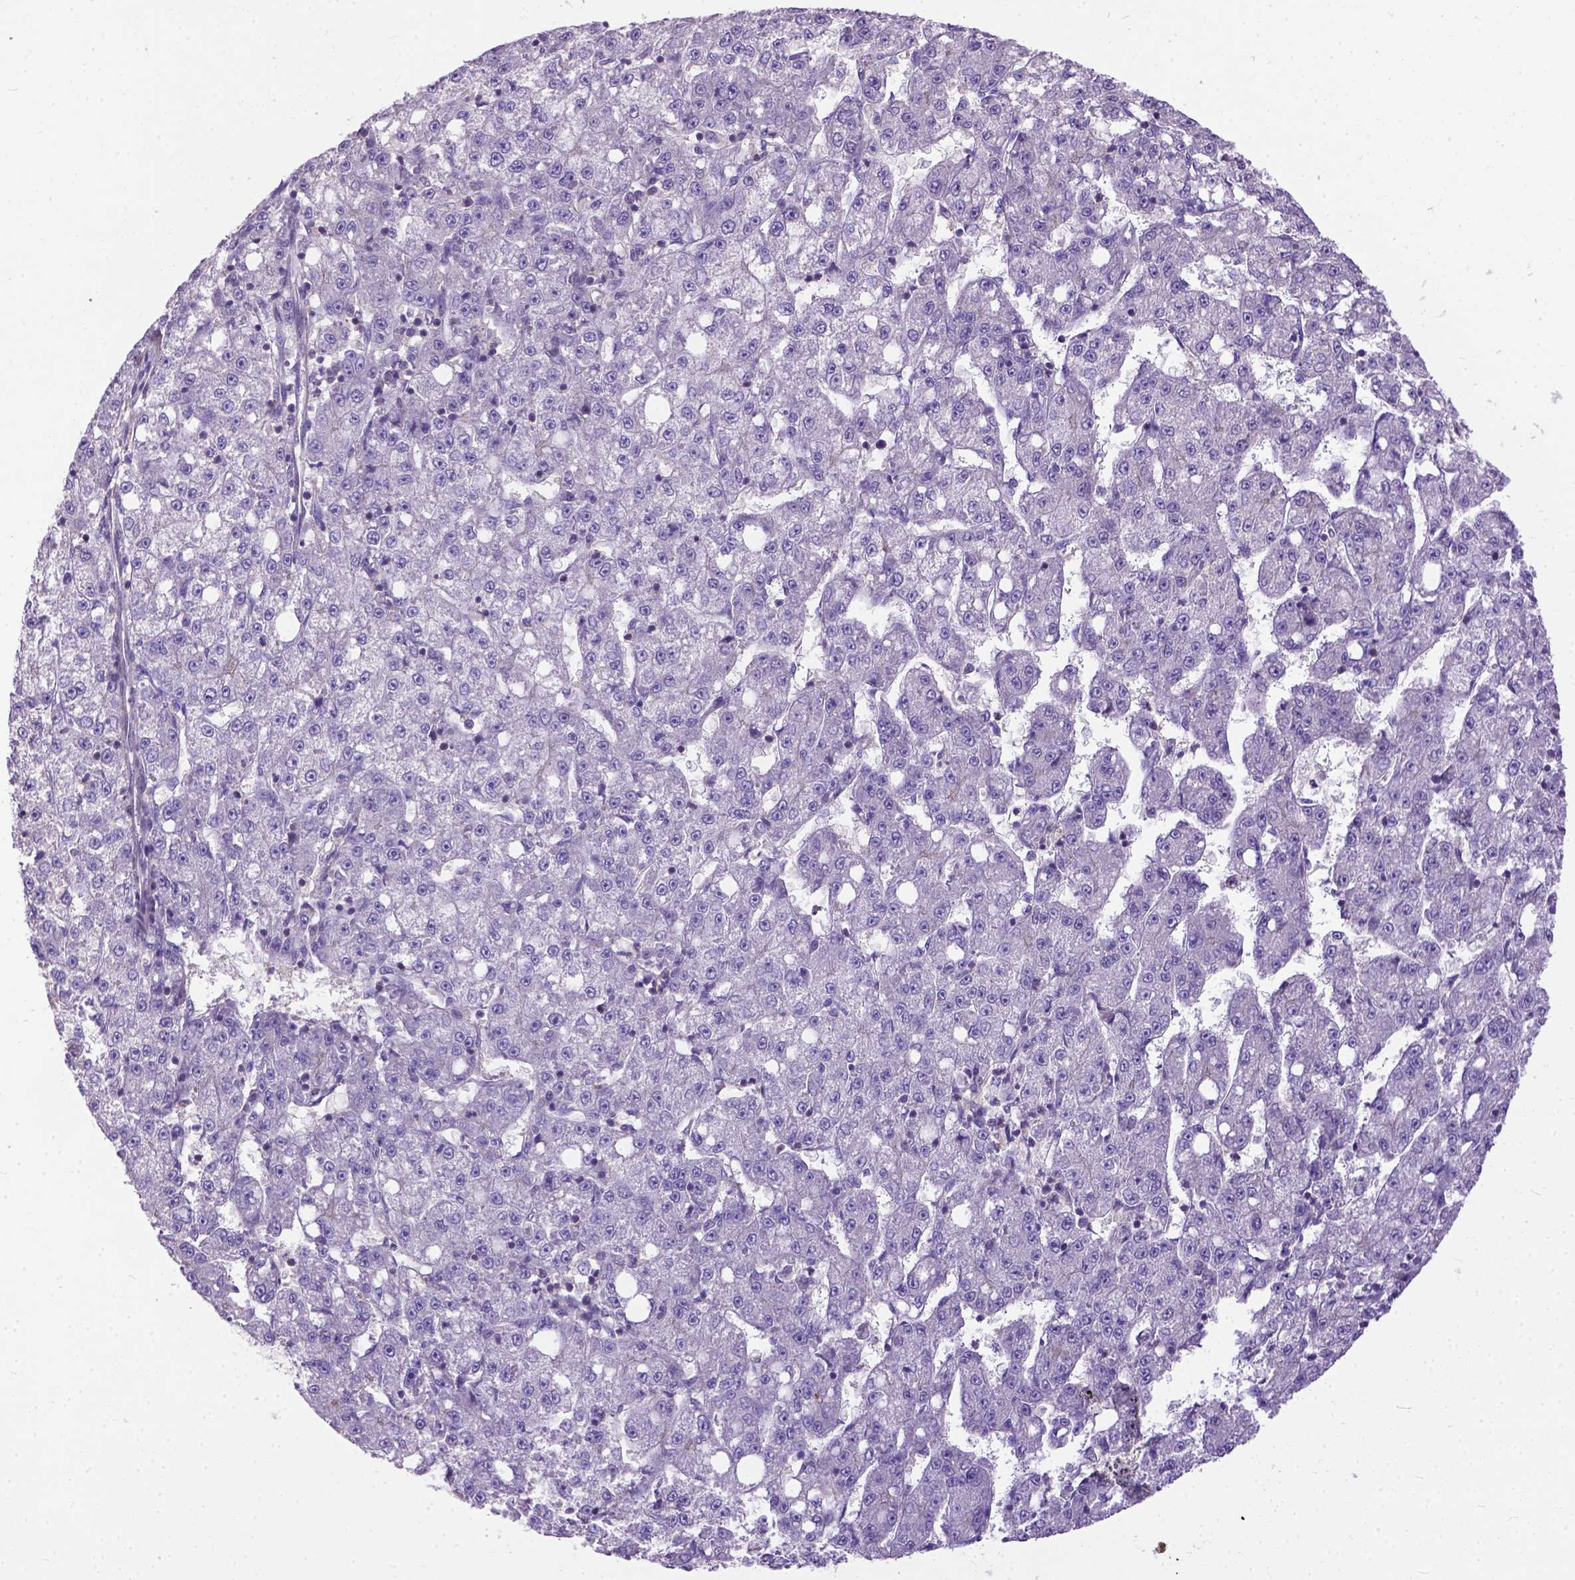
{"staining": {"intensity": "negative", "quantity": "none", "location": "none"}, "tissue": "liver cancer", "cell_type": "Tumor cells", "image_type": "cancer", "snomed": [{"axis": "morphology", "description": "Carcinoma, Hepatocellular, NOS"}, {"axis": "topography", "description": "Liver"}], "caption": "Hepatocellular carcinoma (liver) was stained to show a protein in brown. There is no significant staining in tumor cells. The staining was performed using DAB to visualize the protein expression in brown, while the nuclei were stained in blue with hematoxylin (Magnification: 20x).", "gene": "BANF2", "patient": {"sex": "female", "age": 65}}